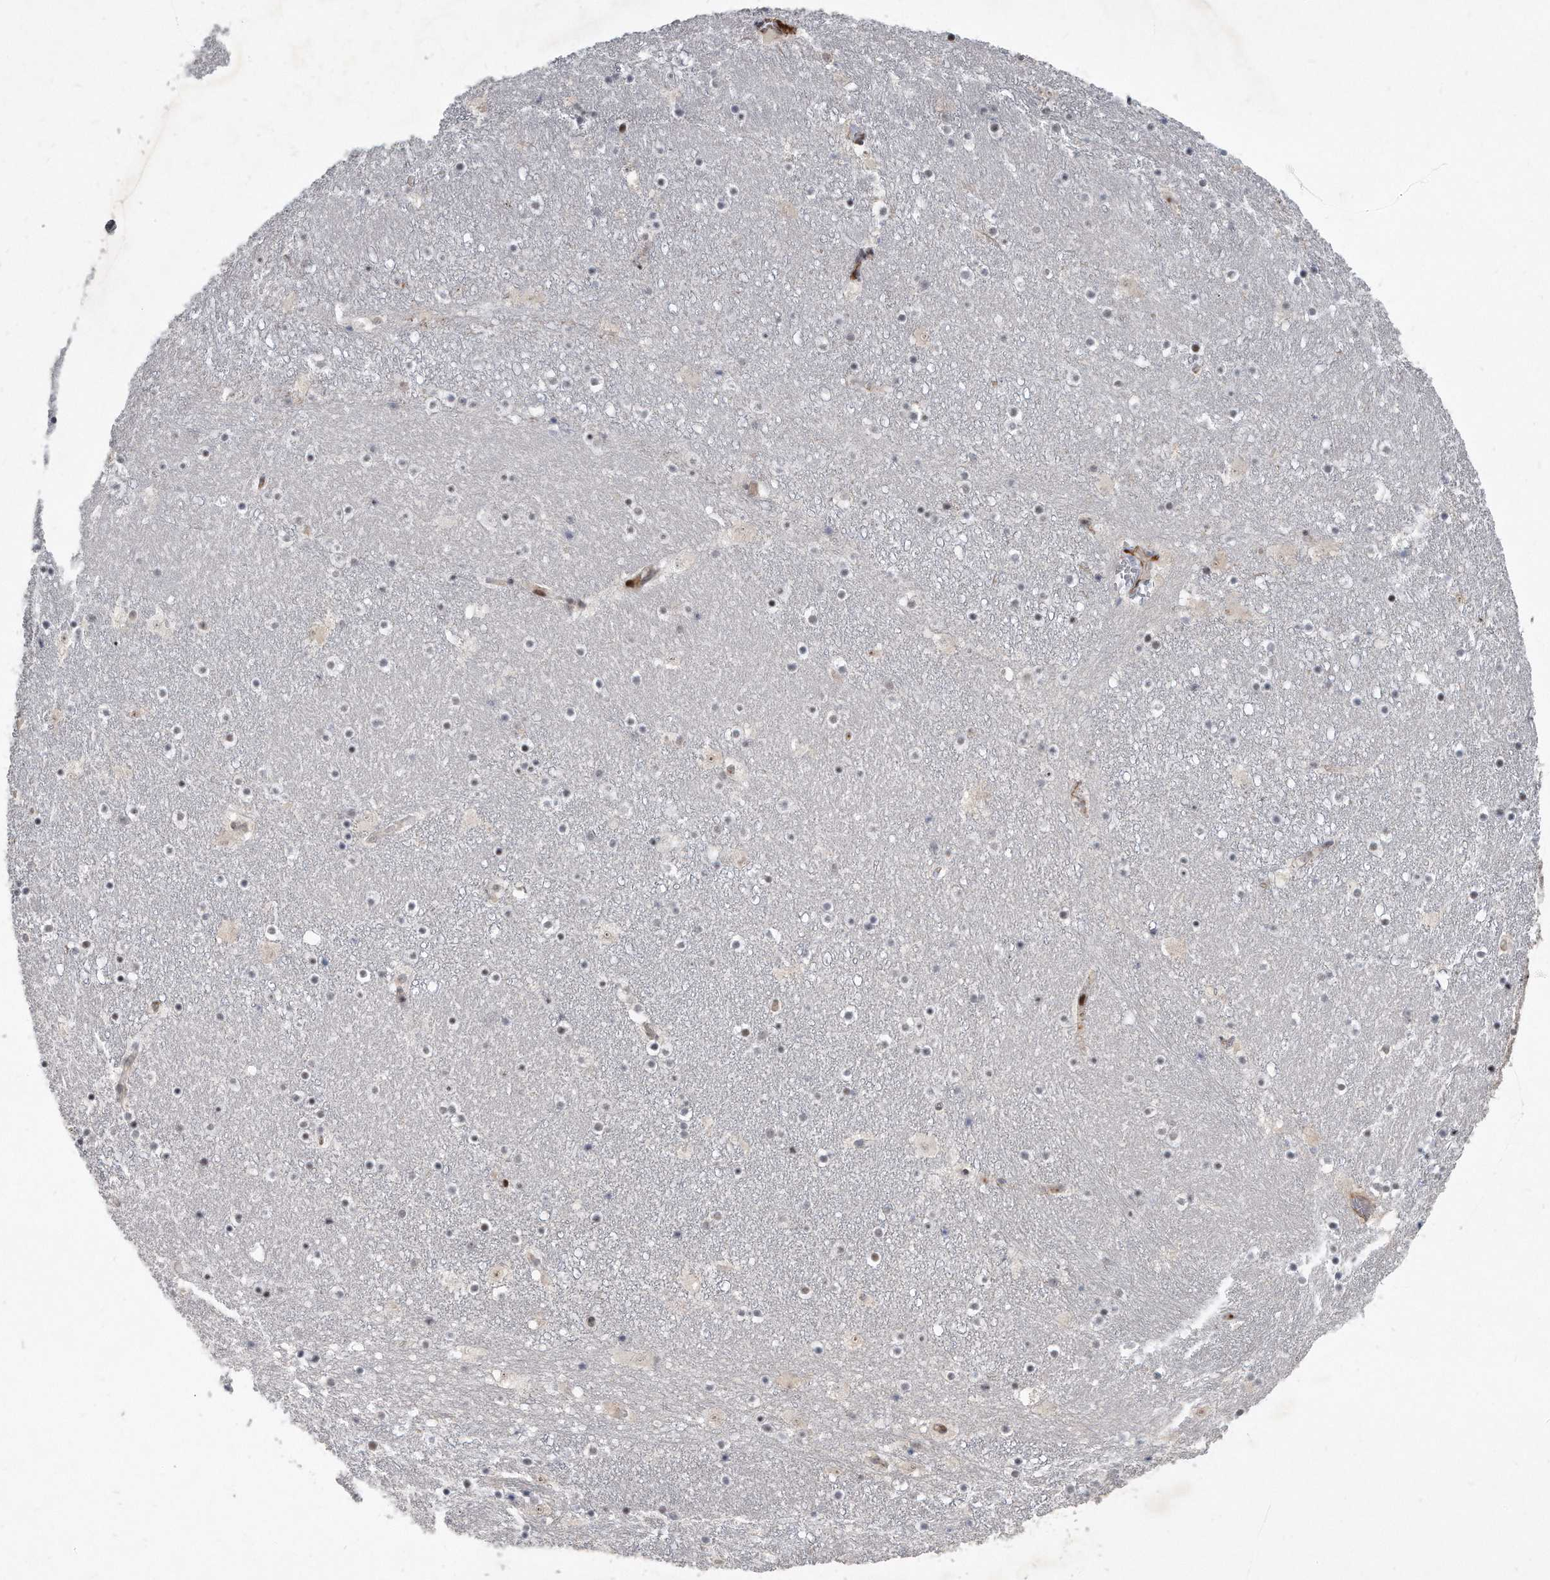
{"staining": {"intensity": "negative", "quantity": "none", "location": "none"}, "tissue": "caudate", "cell_type": "Glial cells", "image_type": "normal", "snomed": [{"axis": "morphology", "description": "Normal tissue, NOS"}, {"axis": "topography", "description": "Lateral ventricle wall"}], "caption": "IHC of benign human caudate reveals no expression in glial cells. The staining is performed using DAB (3,3'-diaminobenzidine) brown chromogen with nuclei counter-stained in using hematoxylin.", "gene": "PGBD2", "patient": {"sex": "male", "age": 45}}